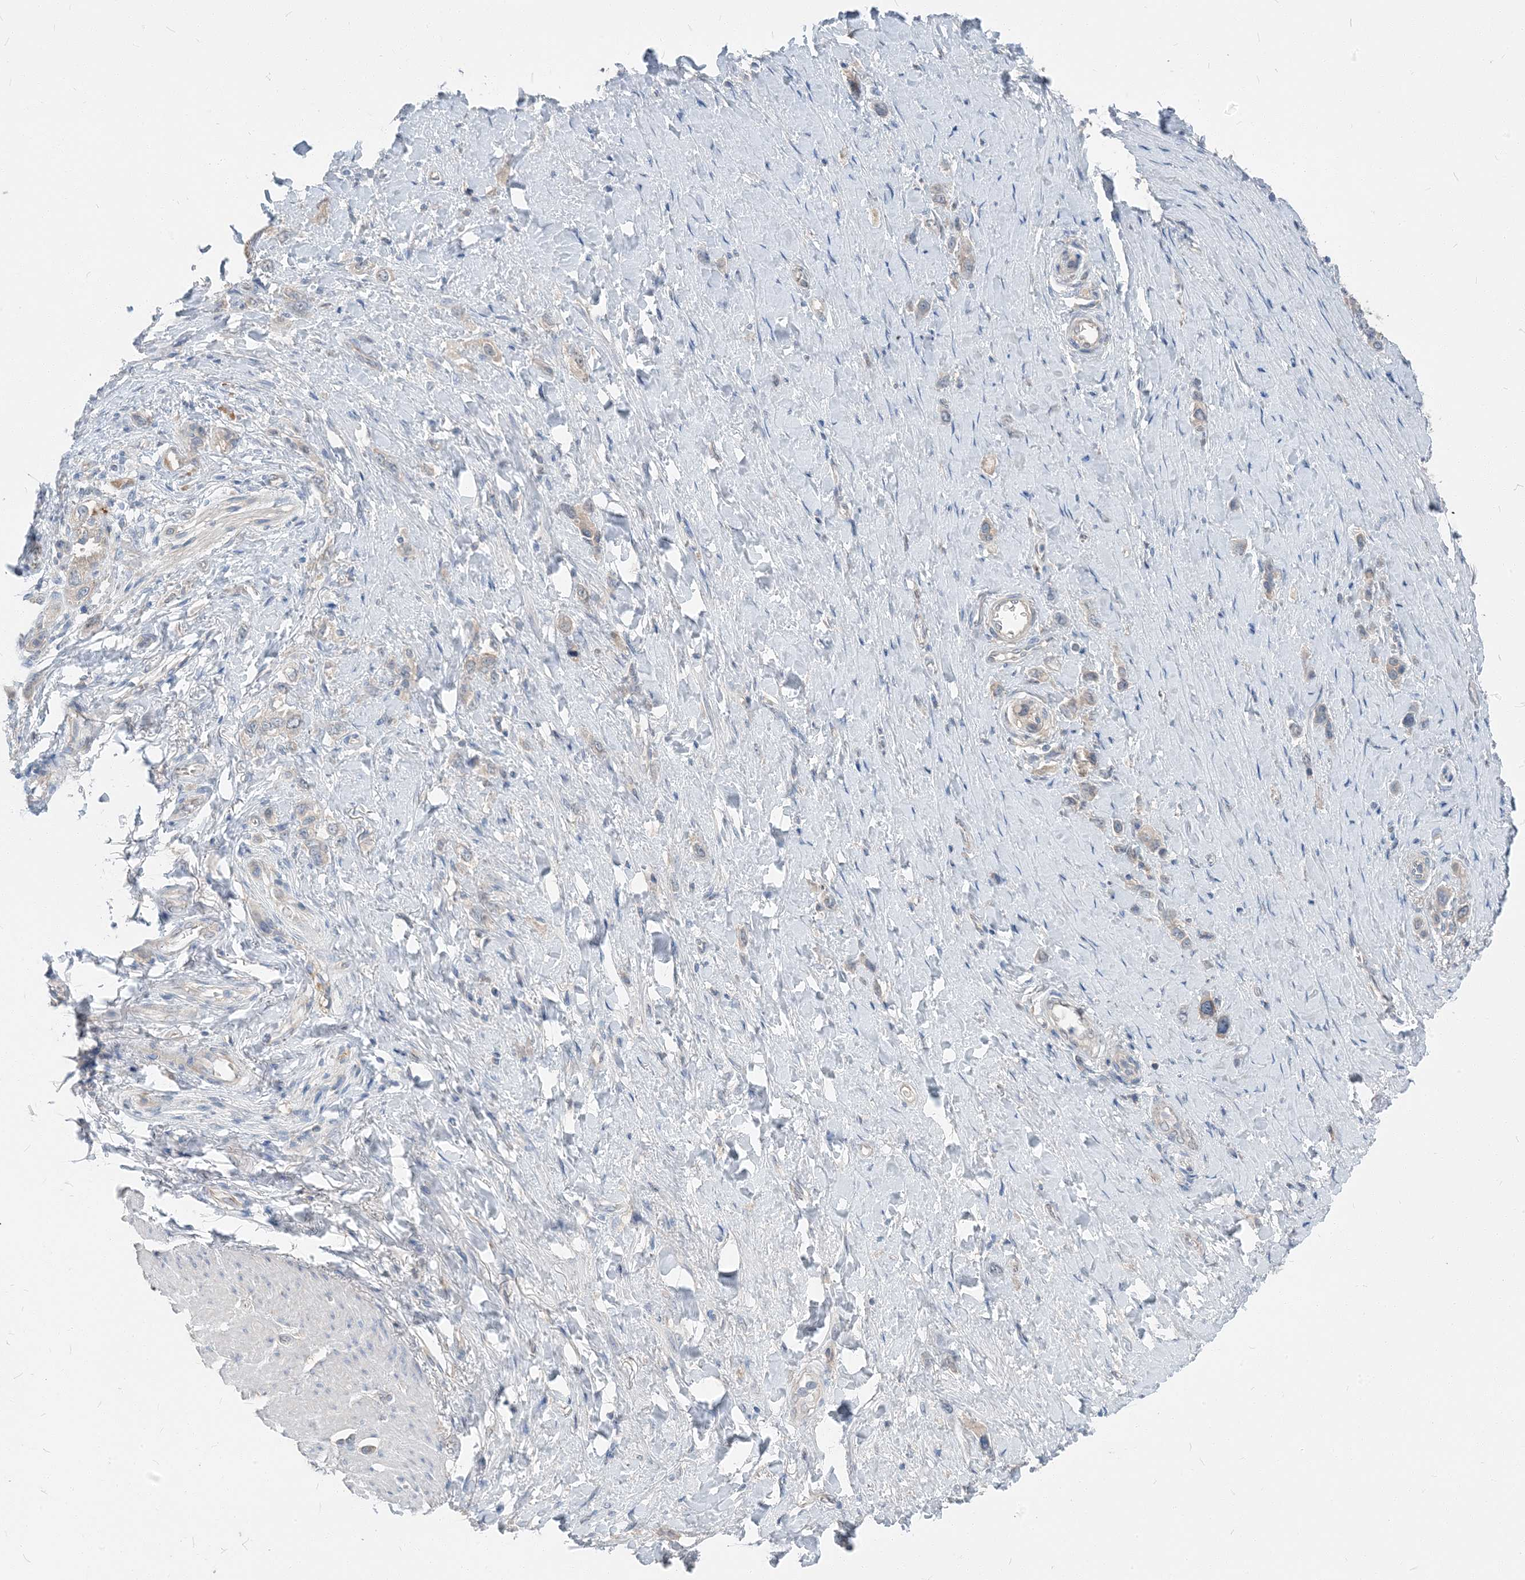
{"staining": {"intensity": "negative", "quantity": "none", "location": "none"}, "tissue": "stomach cancer", "cell_type": "Tumor cells", "image_type": "cancer", "snomed": [{"axis": "morphology", "description": "Adenocarcinoma, NOS"}, {"axis": "topography", "description": "Stomach"}], "caption": "This histopathology image is of adenocarcinoma (stomach) stained with IHC to label a protein in brown with the nuclei are counter-stained blue. There is no staining in tumor cells.", "gene": "NCOA7", "patient": {"sex": "female", "age": 65}}